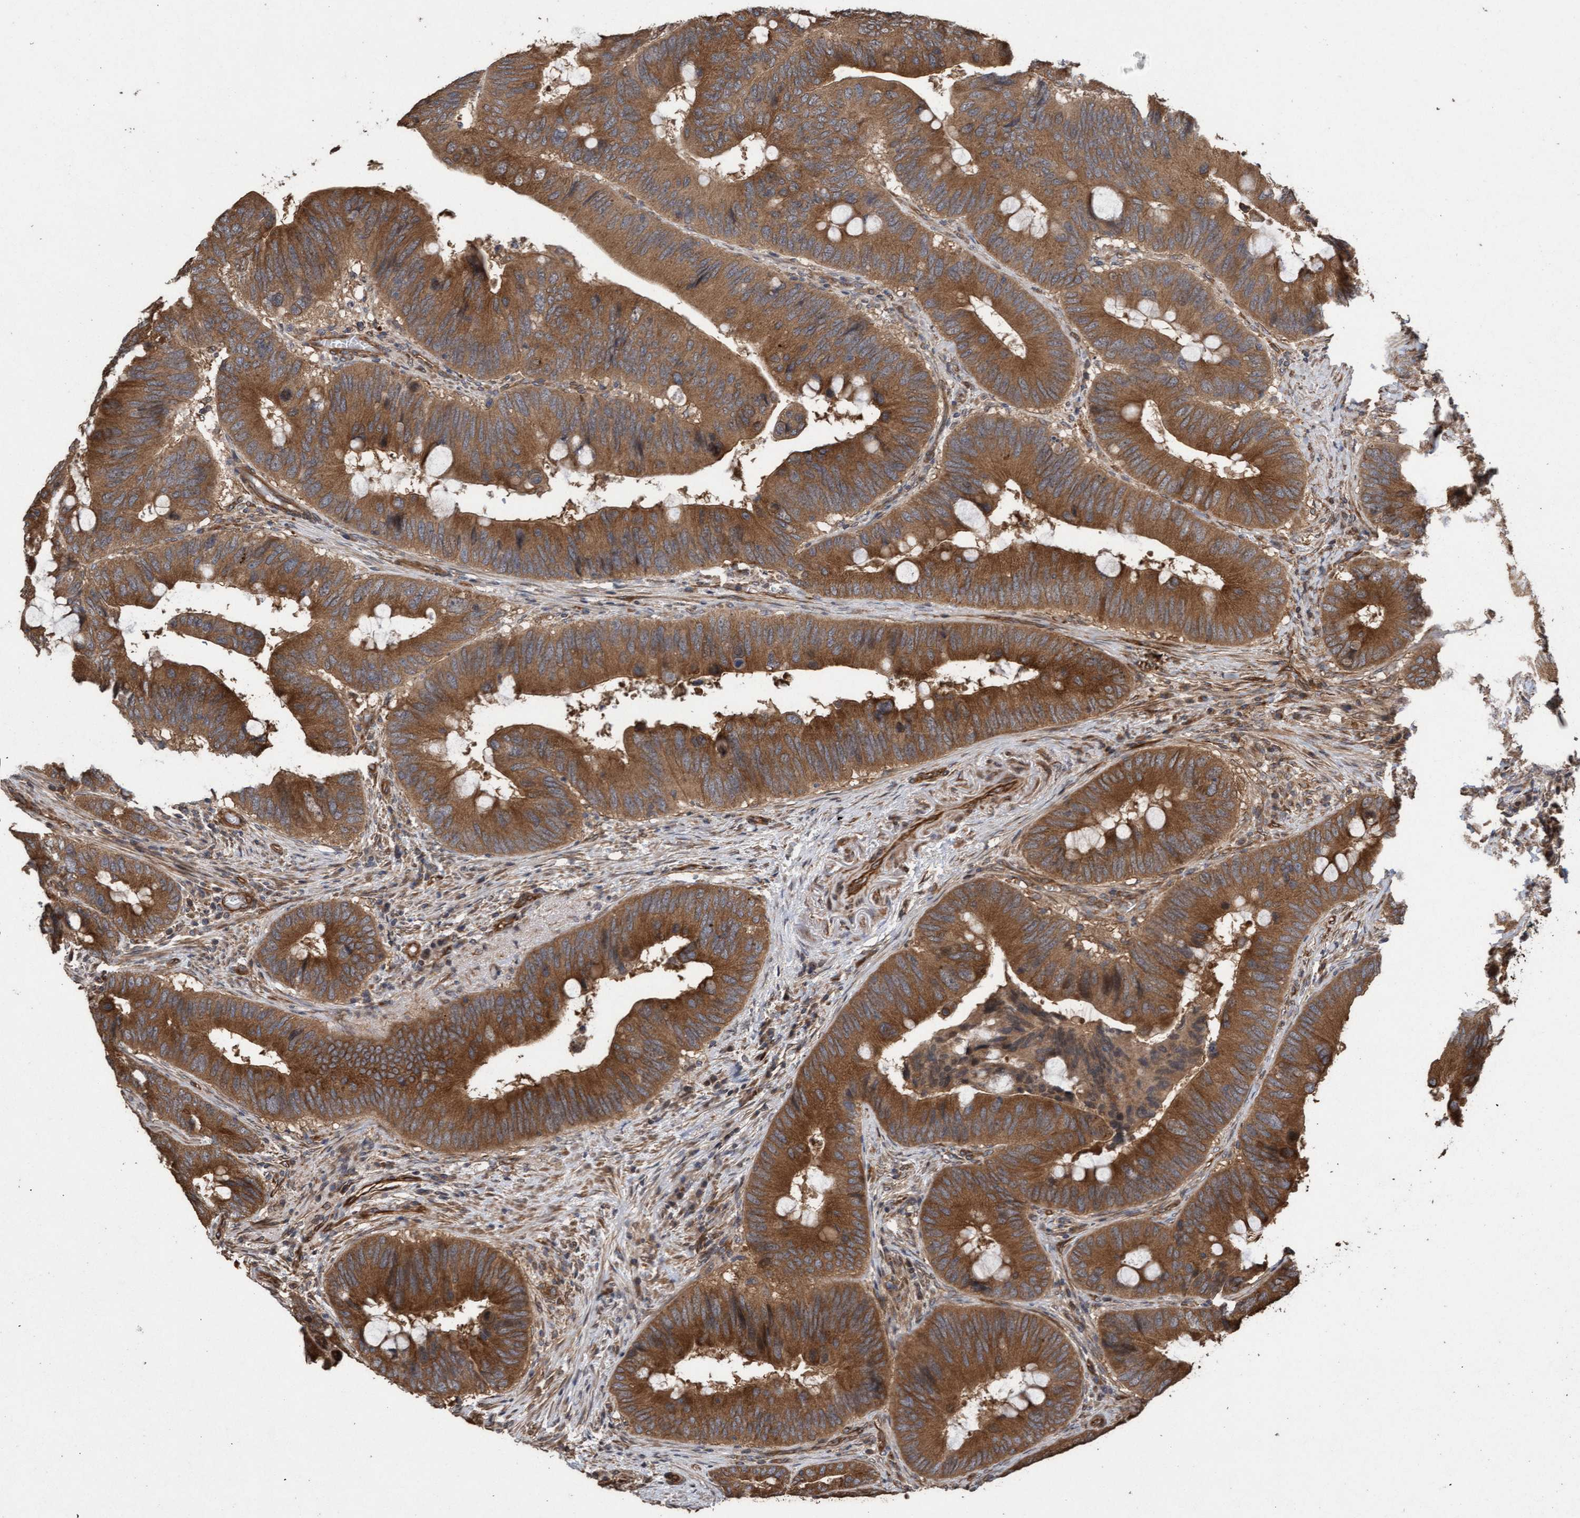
{"staining": {"intensity": "strong", "quantity": ">75%", "location": "cytoplasmic/membranous"}, "tissue": "colorectal cancer", "cell_type": "Tumor cells", "image_type": "cancer", "snomed": [{"axis": "morphology", "description": "Adenocarcinoma, NOS"}, {"axis": "topography", "description": "Colon"}], "caption": "Colorectal cancer was stained to show a protein in brown. There is high levels of strong cytoplasmic/membranous positivity in about >75% of tumor cells. The staining was performed using DAB (3,3'-diaminobenzidine) to visualize the protein expression in brown, while the nuclei were stained in blue with hematoxylin (Magnification: 20x).", "gene": "CDC42EP4", "patient": {"sex": "male", "age": 71}}